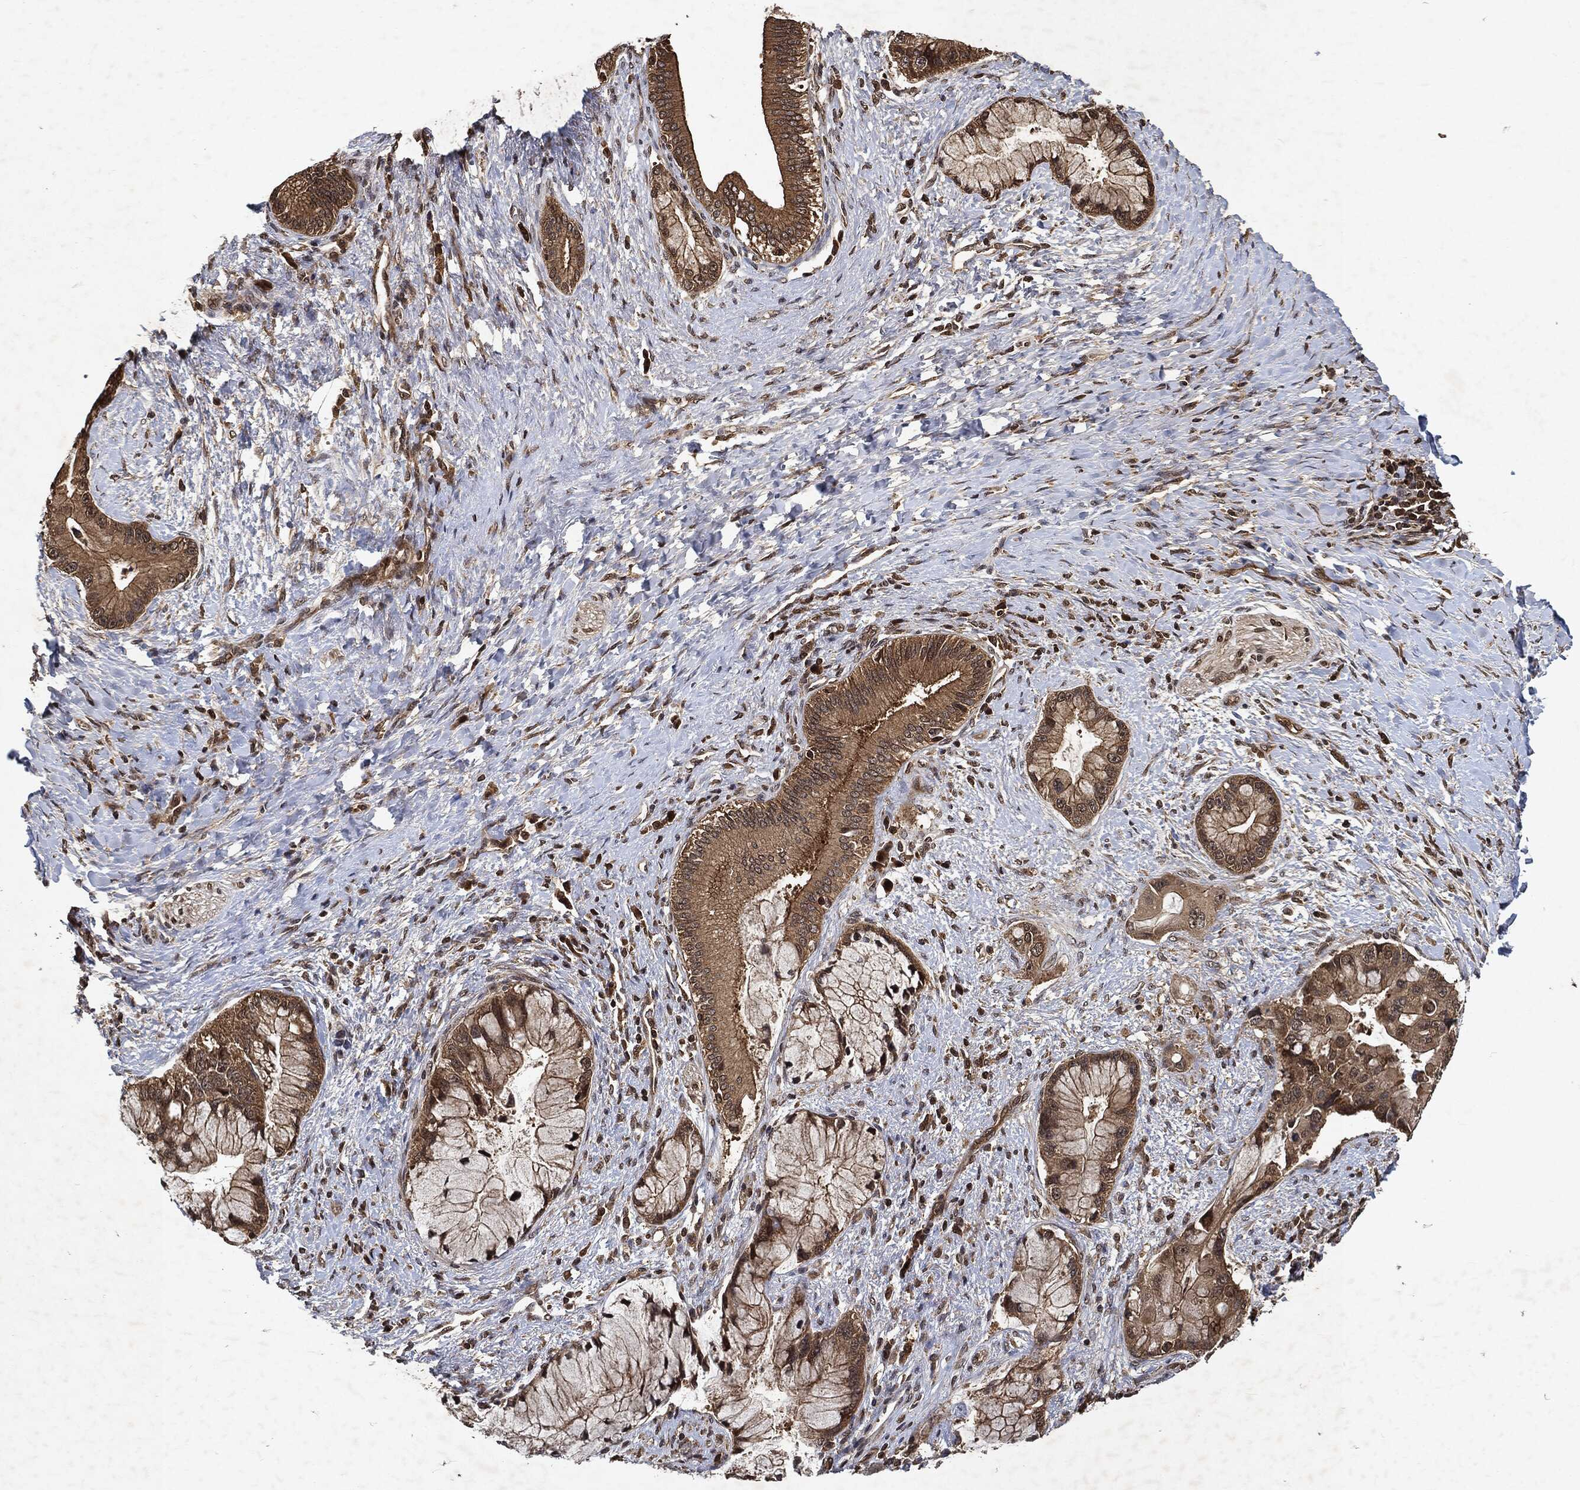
{"staining": {"intensity": "moderate", "quantity": ">75%", "location": "cytoplasmic/membranous"}, "tissue": "liver cancer", "cell_type": "Tumor cells", "image_type": "cancer", "snomed": [{"axis": "morphology", "description": "Normal tissue, NOS"}, {"axis": "morphology", "description": "Cholangiocarcinoma"}, {"axis": "topography", "description": "Liver"}, {"axis": "topography", "description": "Peripheral nerve tissue"}], "caption": "Immunohistochemistry of human liver cancer (cholangiocarcinoma) shows medium levels of moderate cytoplasmic/membranous expression in about >75% of tumor cells. The protein of interest is shown in brown color, while the nuclei are stained blue.", "gene": "ZNF226", "patient": {"sex": "male", "age": 50}}